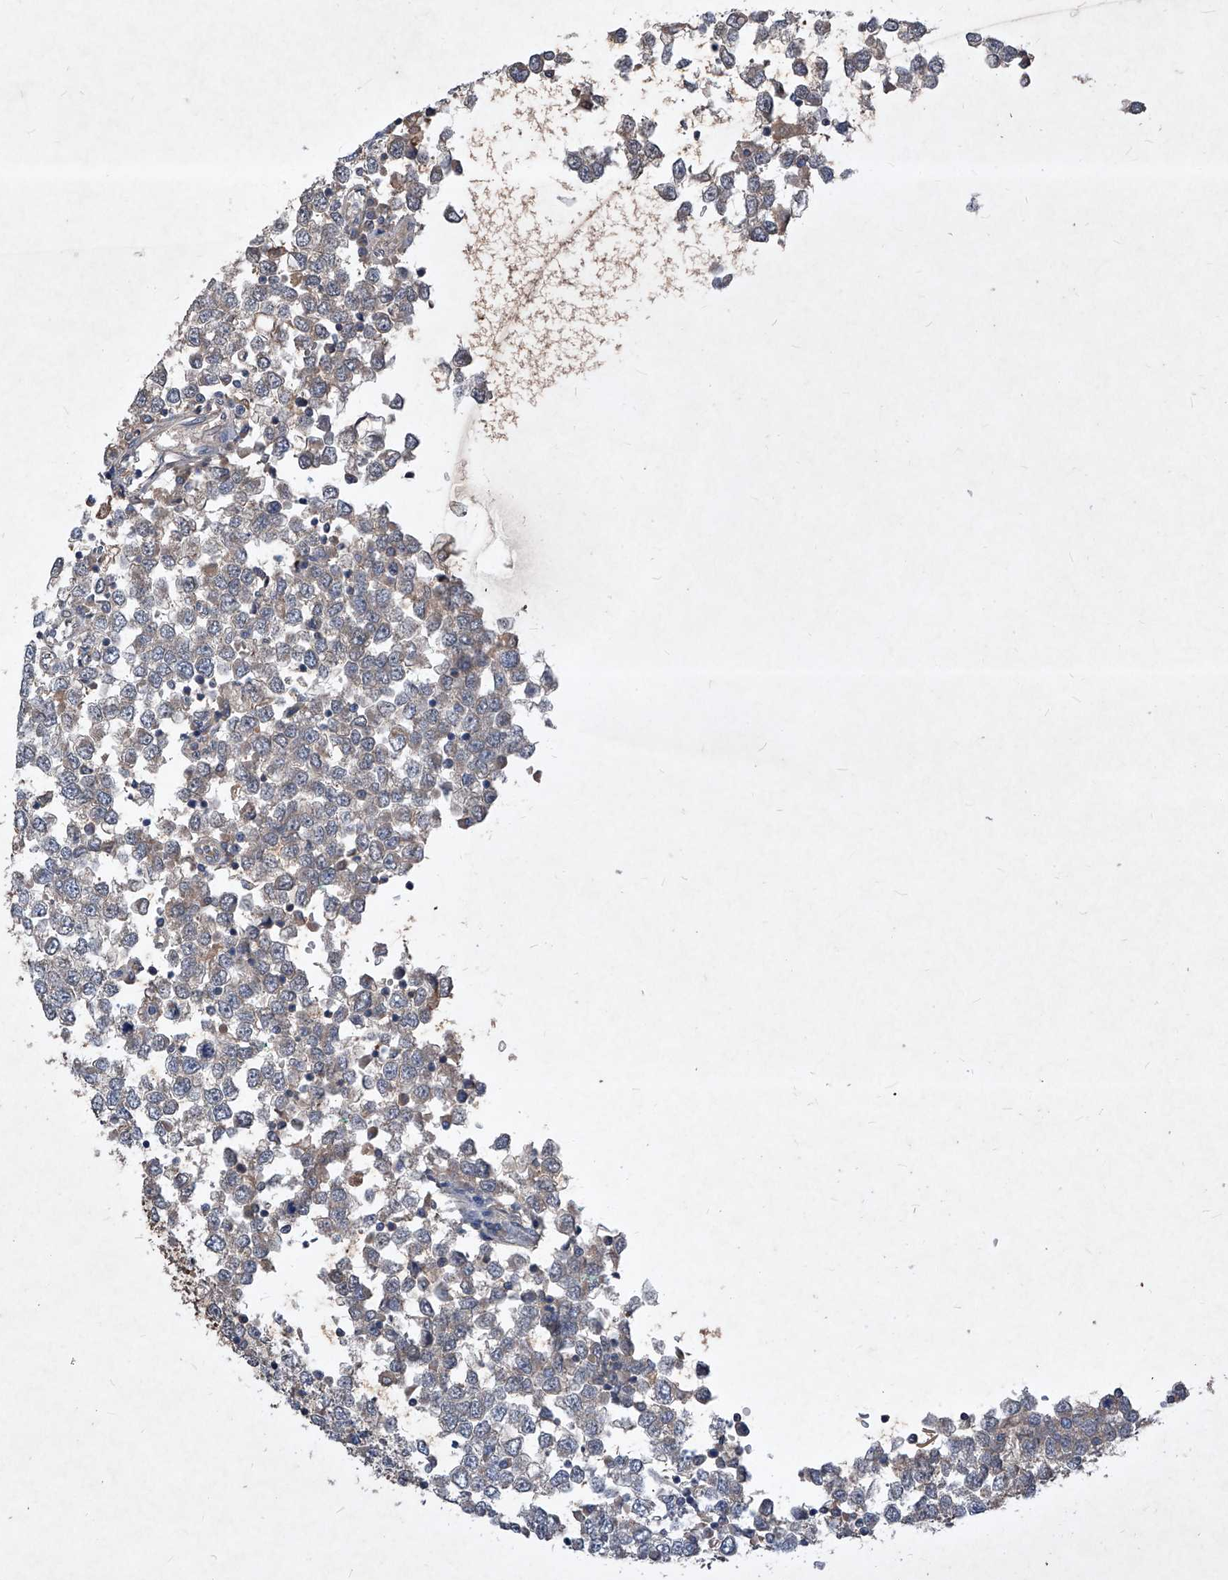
{"staining": {"intensity": "negative", "quantity": "none", "location": "none"}, "tissue": "testis cancer", "cell_type": "Tumor cells", "image_type": "cancer", "snomed": [{"axis": "morphology", "description": "Seminoma, NOS"}, {"axis": "topography", "description": "Testis"}], "caption": "The IHC histopathology image has no significant positivity in tumor cells of testis seminoma tissue.", "gene": "SYNGR1", "patient": {"sex": "male", "age": 65}}